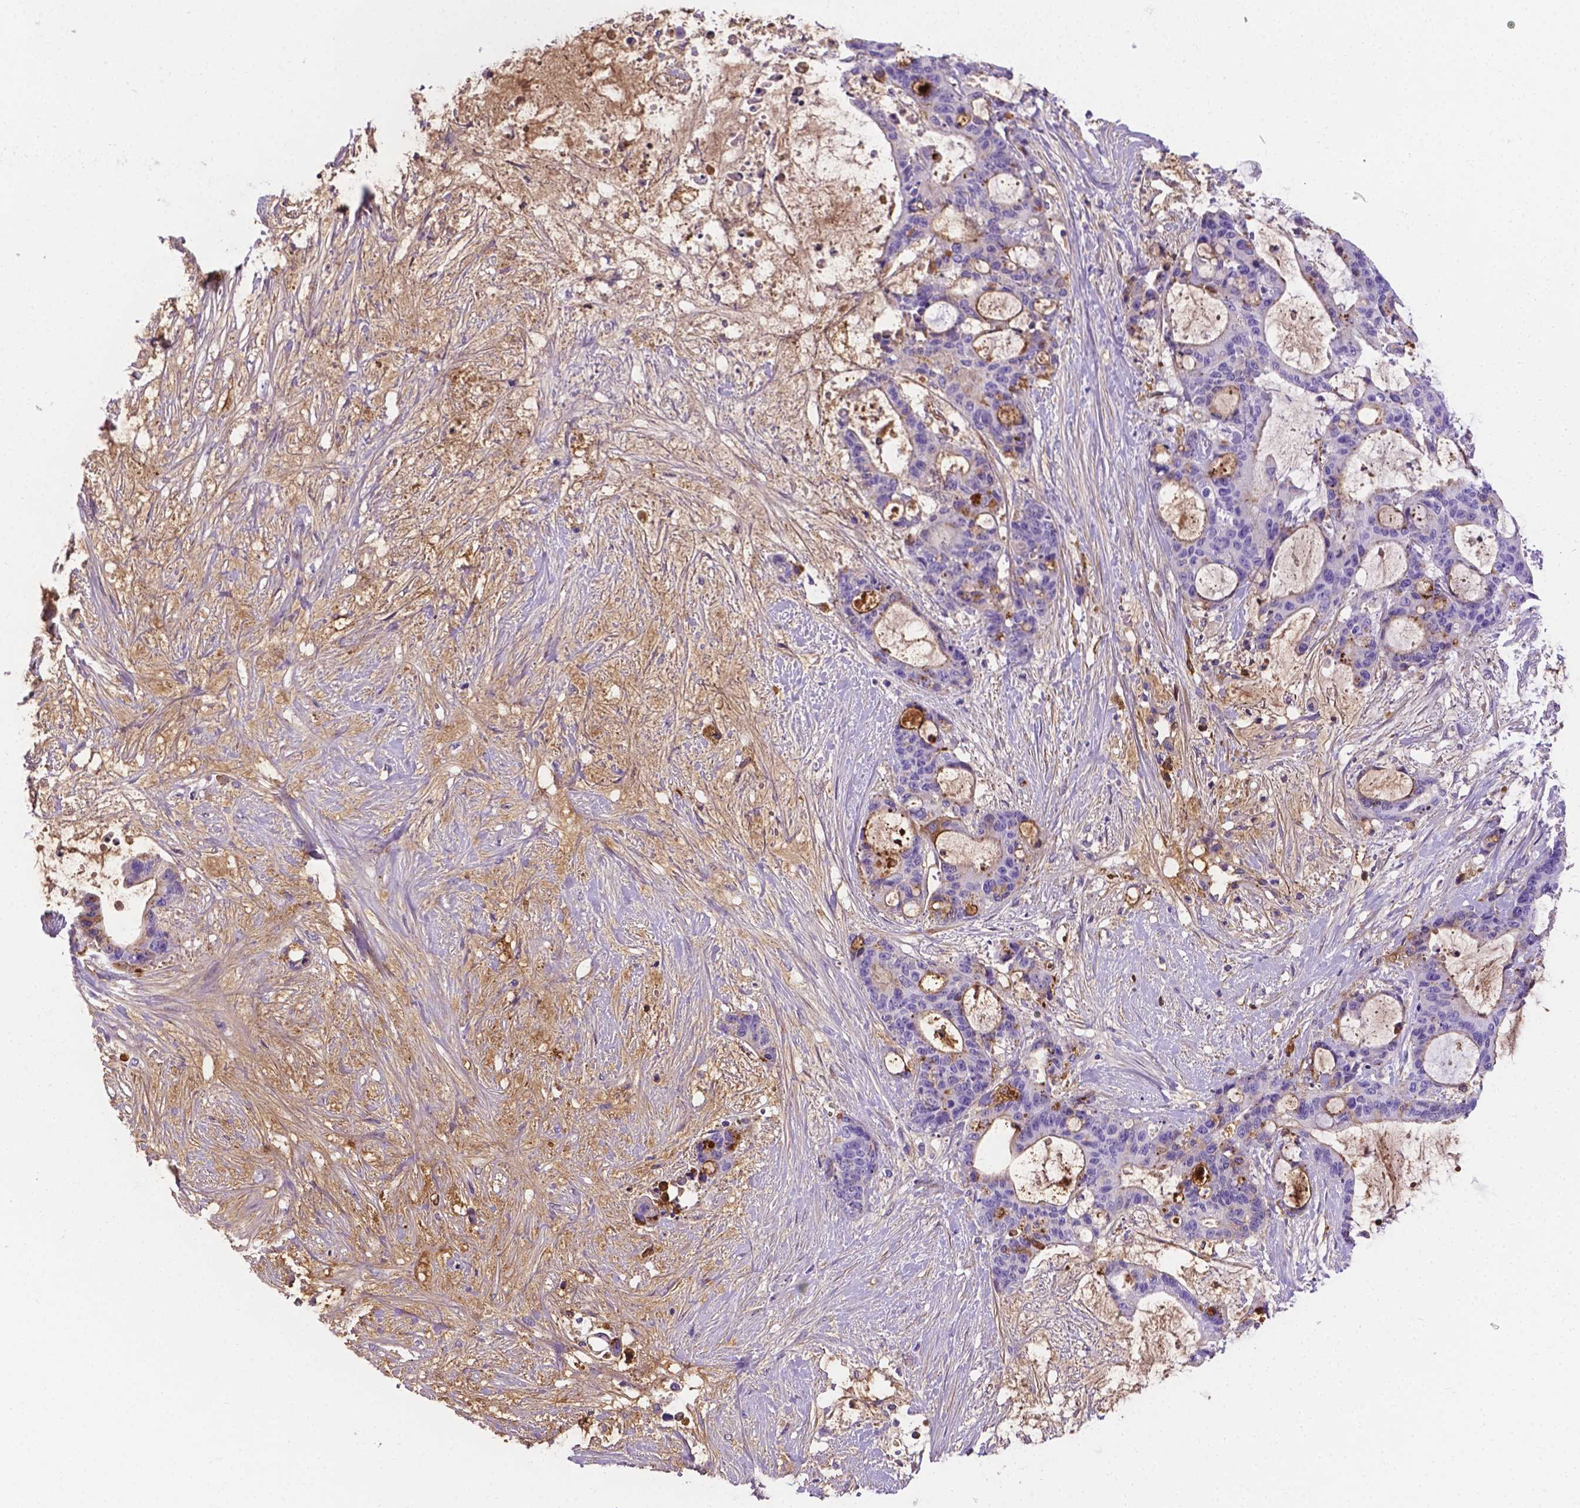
{"staining": {"intensity": "negative", "quantity": "none", "location": "none"}, "tissue": "liver cancer", "cell_type": "Tumor cells", "image_type": "cancer", "snomed": [{"axis": "morphology", "description": "Normal tissue, NOS"}, {"axis": "morphology", "description": "Cholangiocarcinoma"}, {"axis": "topography", "description": "Liver"}, {"axis": "topography", "description": "Peripheral nerve tissue"}], "caption": "Histopathology image shows no protein expression in tumor cells of liver cancer (cholangiocarcinoma) tissue.", "gene": "APOE", "patient": {"sex": "female", "age": 73}}